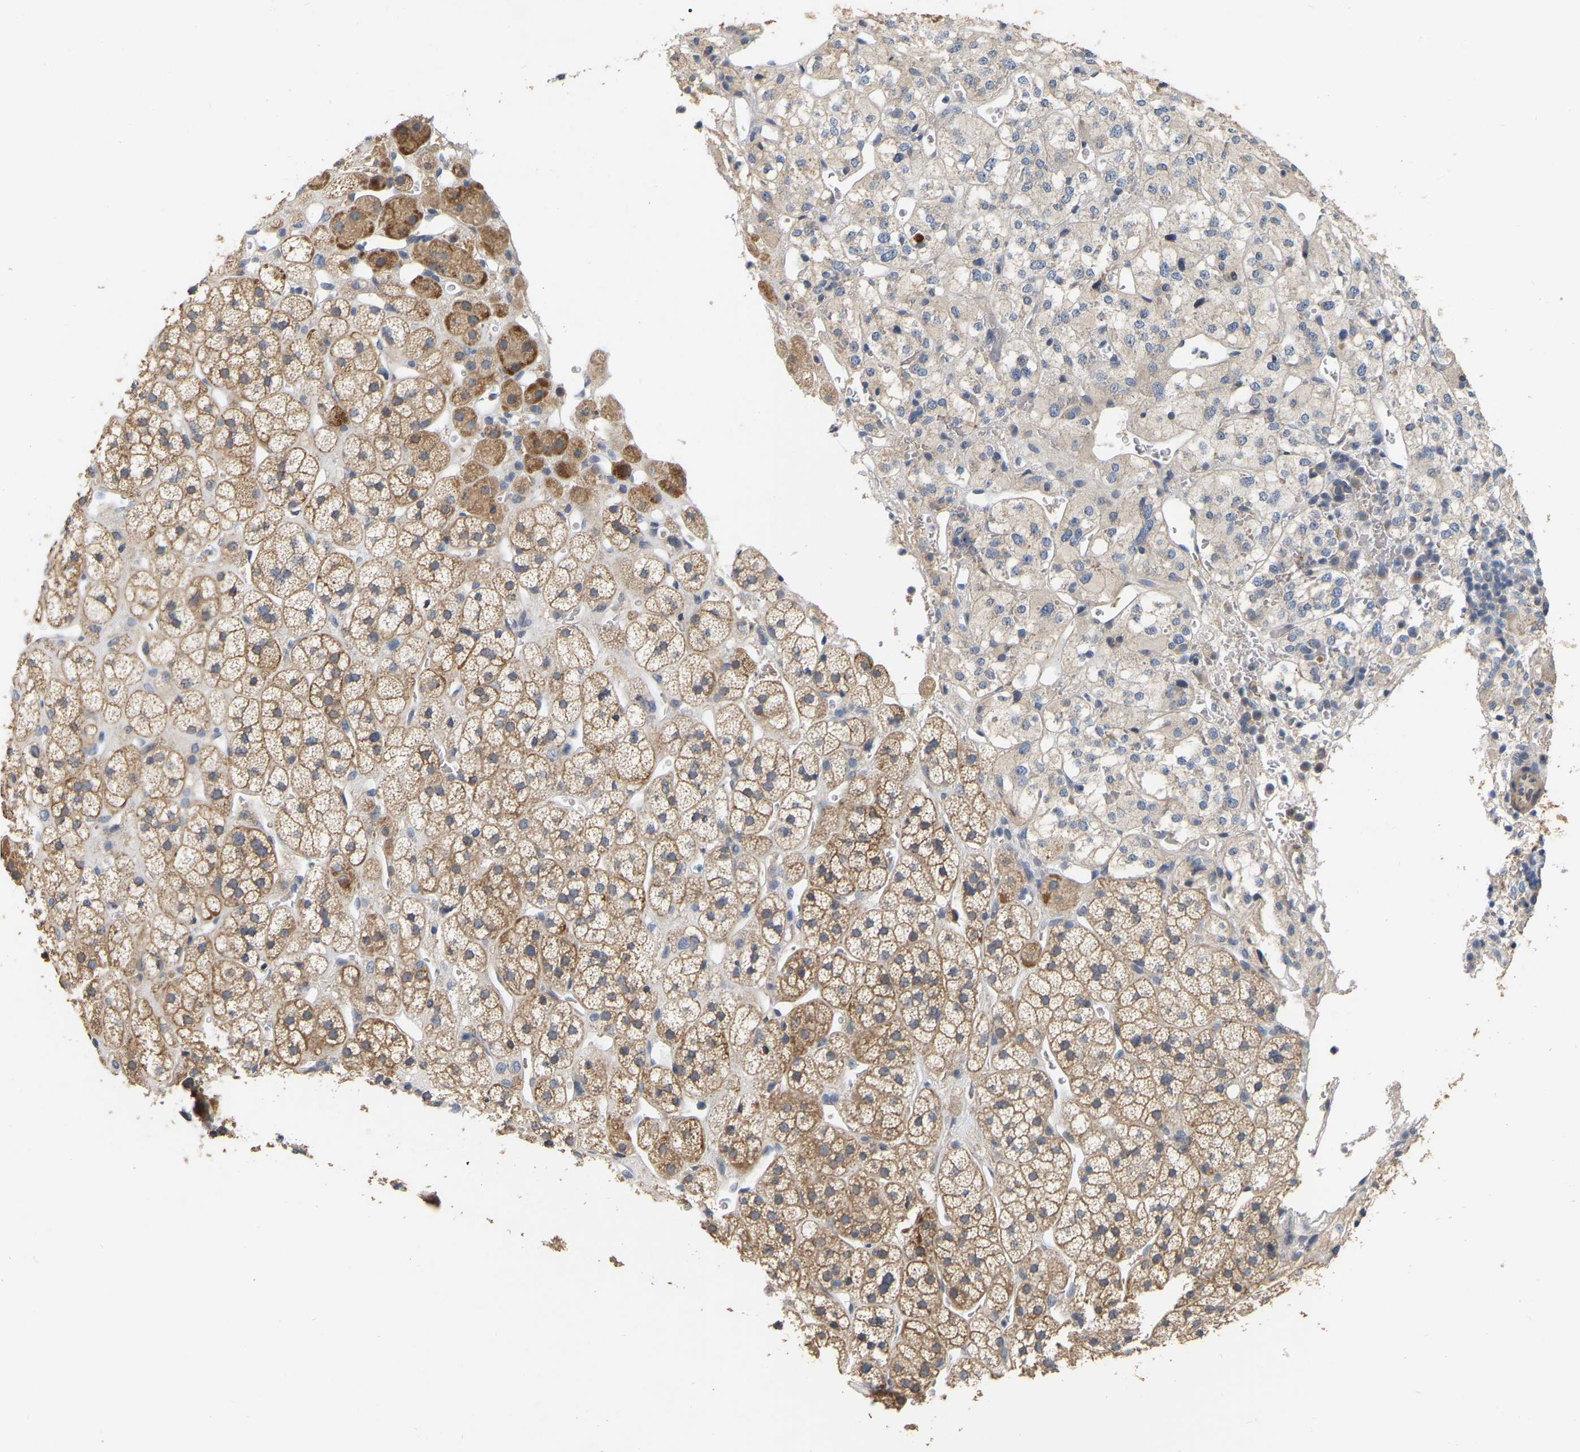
{"staining": {"intensity": "moderate", "quantity": "25%-75%", "location": "cytoplasmic/membranous"}, "tissue": "adrenal gland", "cell_type": "Glandular cells", "image_type": "normal", "snomed": [{"axis": "morphology", "description": "Normal tissue, NOS"}, {"axis": "topography", "description": "Adrenal gland"}], "caption": "The histopathology image shows immunohistochemical staining of normal adrenal gland. There is moderate cytoplasmic/membranous staining is seen in approximately 25%-75% of glandular cells. (DAB (3,3'-diaminobenzidine) = brown stain, brightfield microscopy at high magnification).", "gene": "SSH1", "patient": {"sex": "male", "age": 56}}